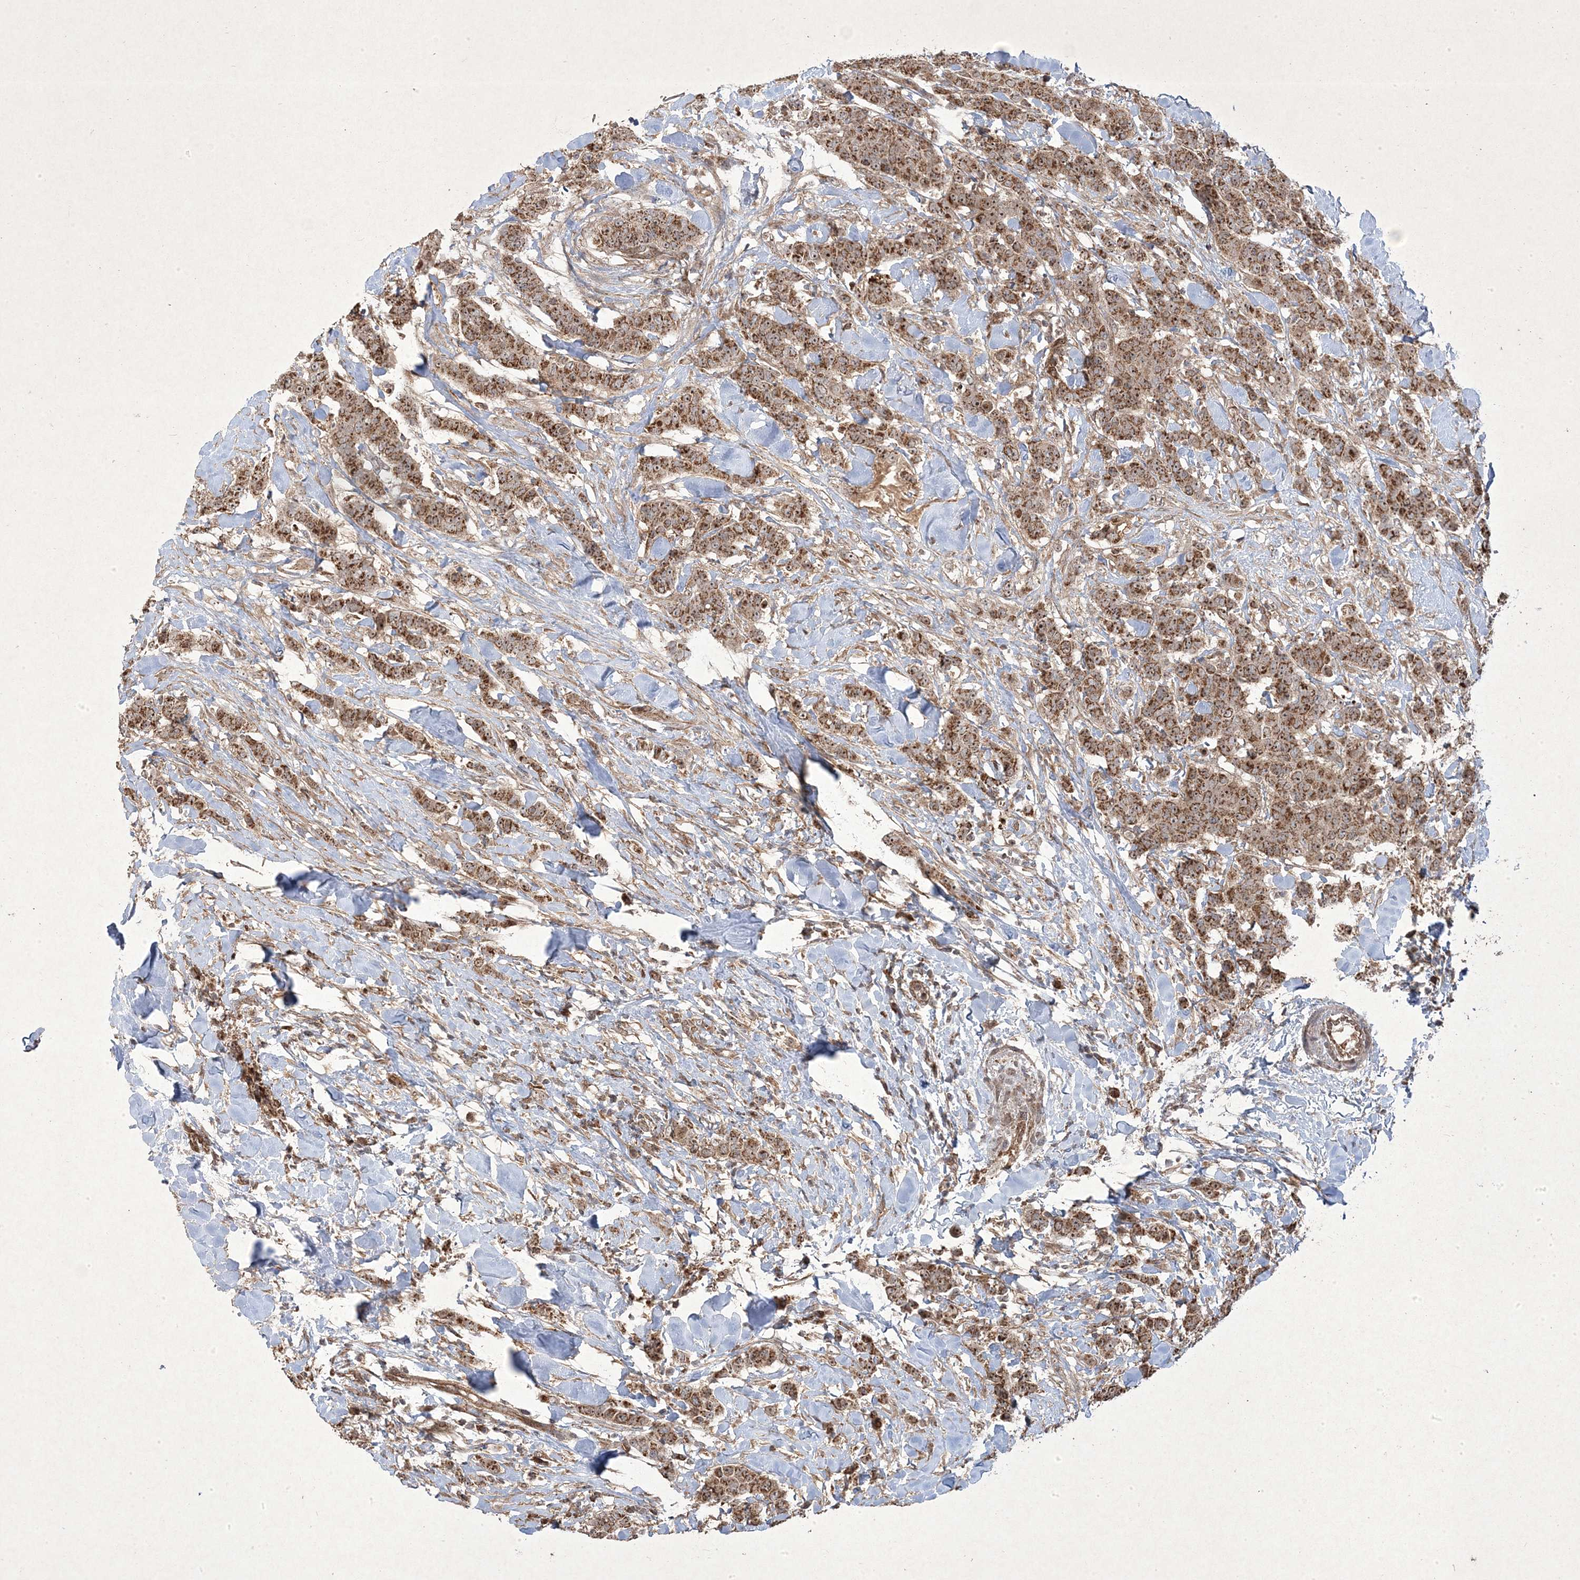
{"staining": {"intensity": "moderate", "quantity": ">75%", "location": "cytoplasmic/membranous,nuclear"}, "tissue": "breast cancer", "cell_type": "Tumor cells", "image_type": "cancer", "snomed": [{"axis": "morphology", "description": "Duct carcinoma"}, {"axis": "topography", "description": "Breast"}], "caption": "Breast cancer stained with DAB (3,3'-diaminobenzidine) immunohistochemistry (IHC) reveals medium levels of moderate cytoplasmic/membranous and nuclear expression in approximately >75% of tumor cells.", "gene": "PLEKHM2", "patient": {"sex": "female", "age": 40}}